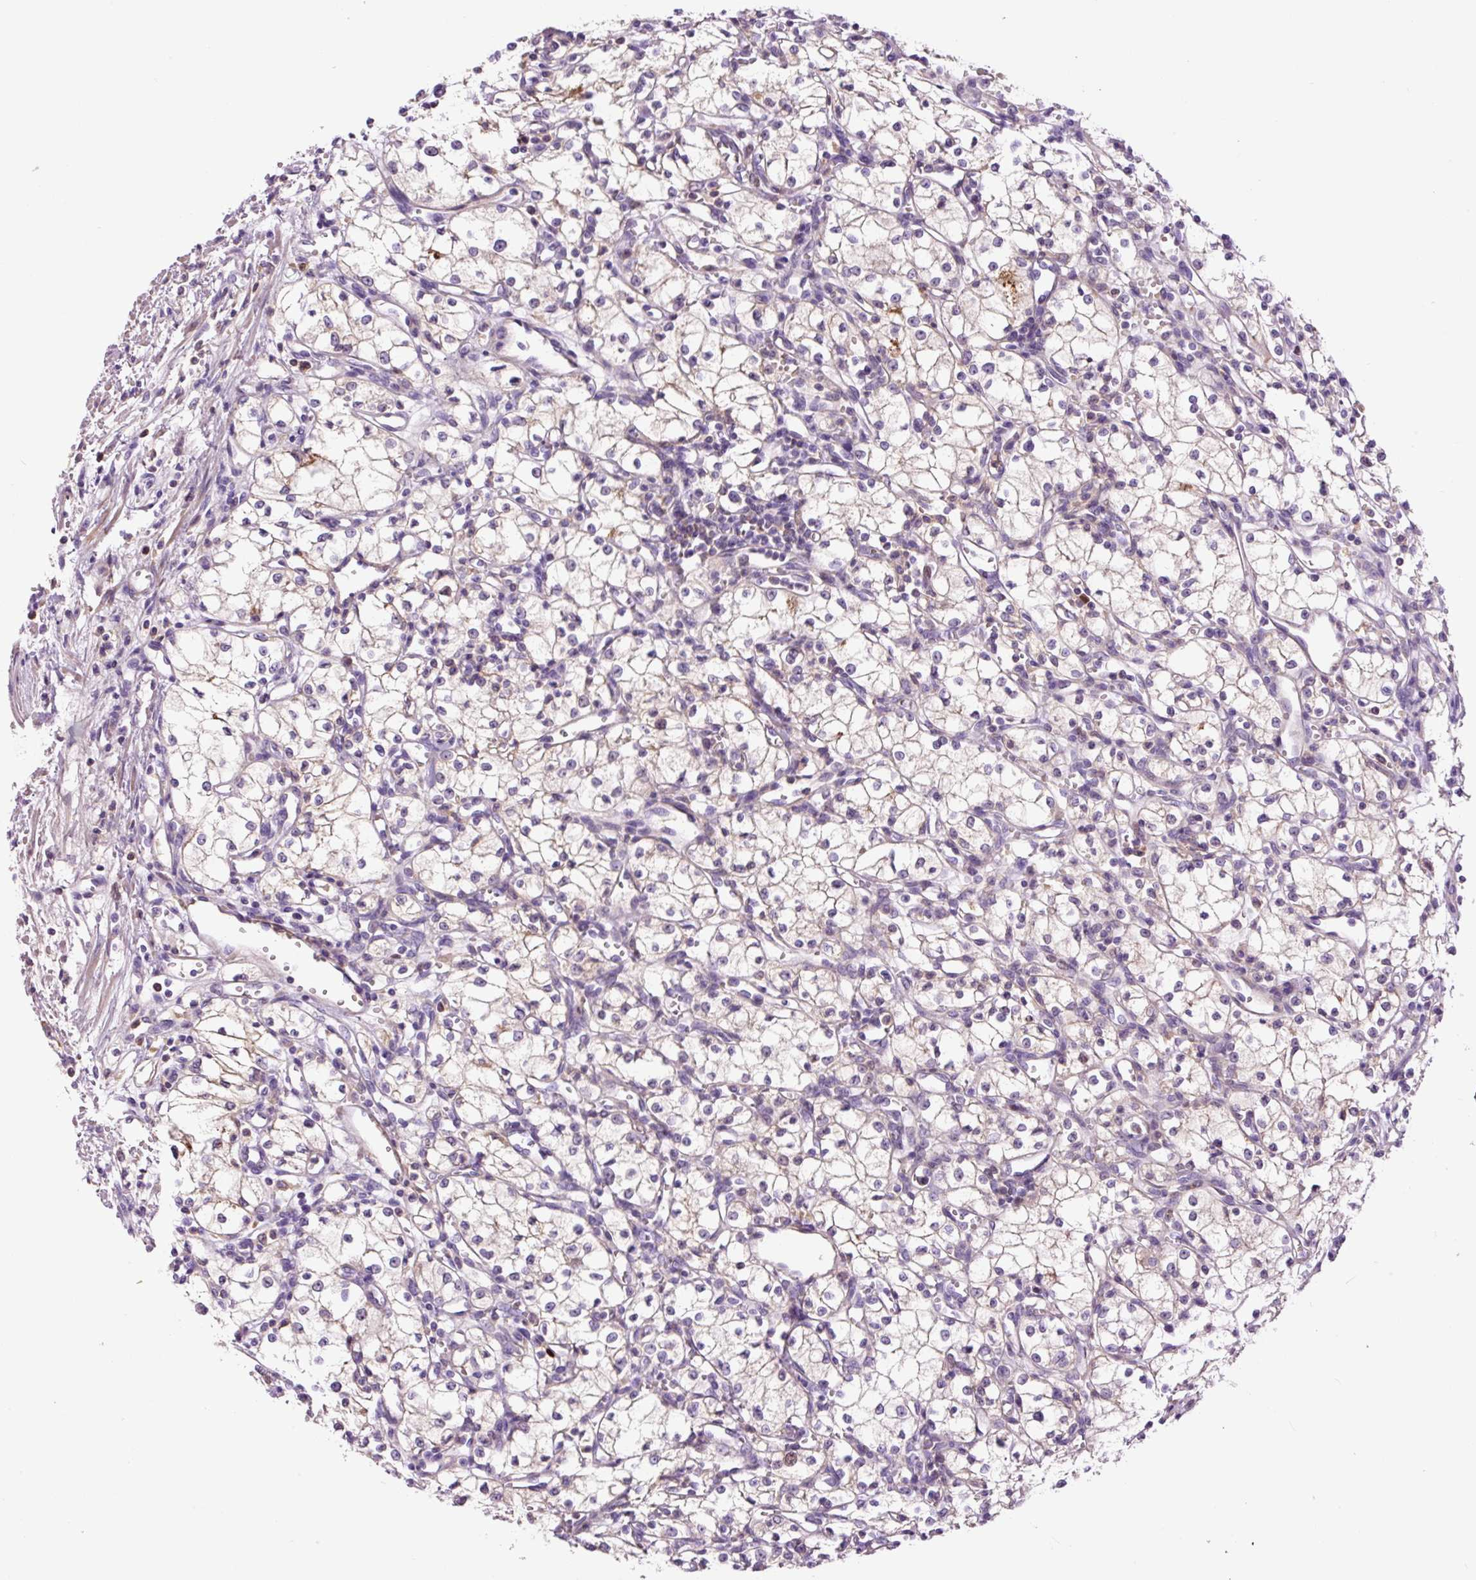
{"staining": {"intensity": "weak", "quantity": ">75%", "location": "cytoplasmic/membranous"}, "tissue": "renal cancer", "cell_type": "Tumor cells", "image_type": "cancer", "snomed": [{"axis": "morphology", "description": "Adenocarcinoma, NOS"}, {"axis": "topography", "description": "Kidney"}], "caption": "The photomicrograph reveals immunohistochemical staining of renal cancer (adenocarcinoma). There is weak cytoplasmic/membranous expression is identified in approximately >75% of tumor cells. Immunohistochemistry (ihc) stains the protein of interest in brown and the nuclei are stained blue.", "gene": "DPPA4", "patient": {"sex": "male", "age": 59}}